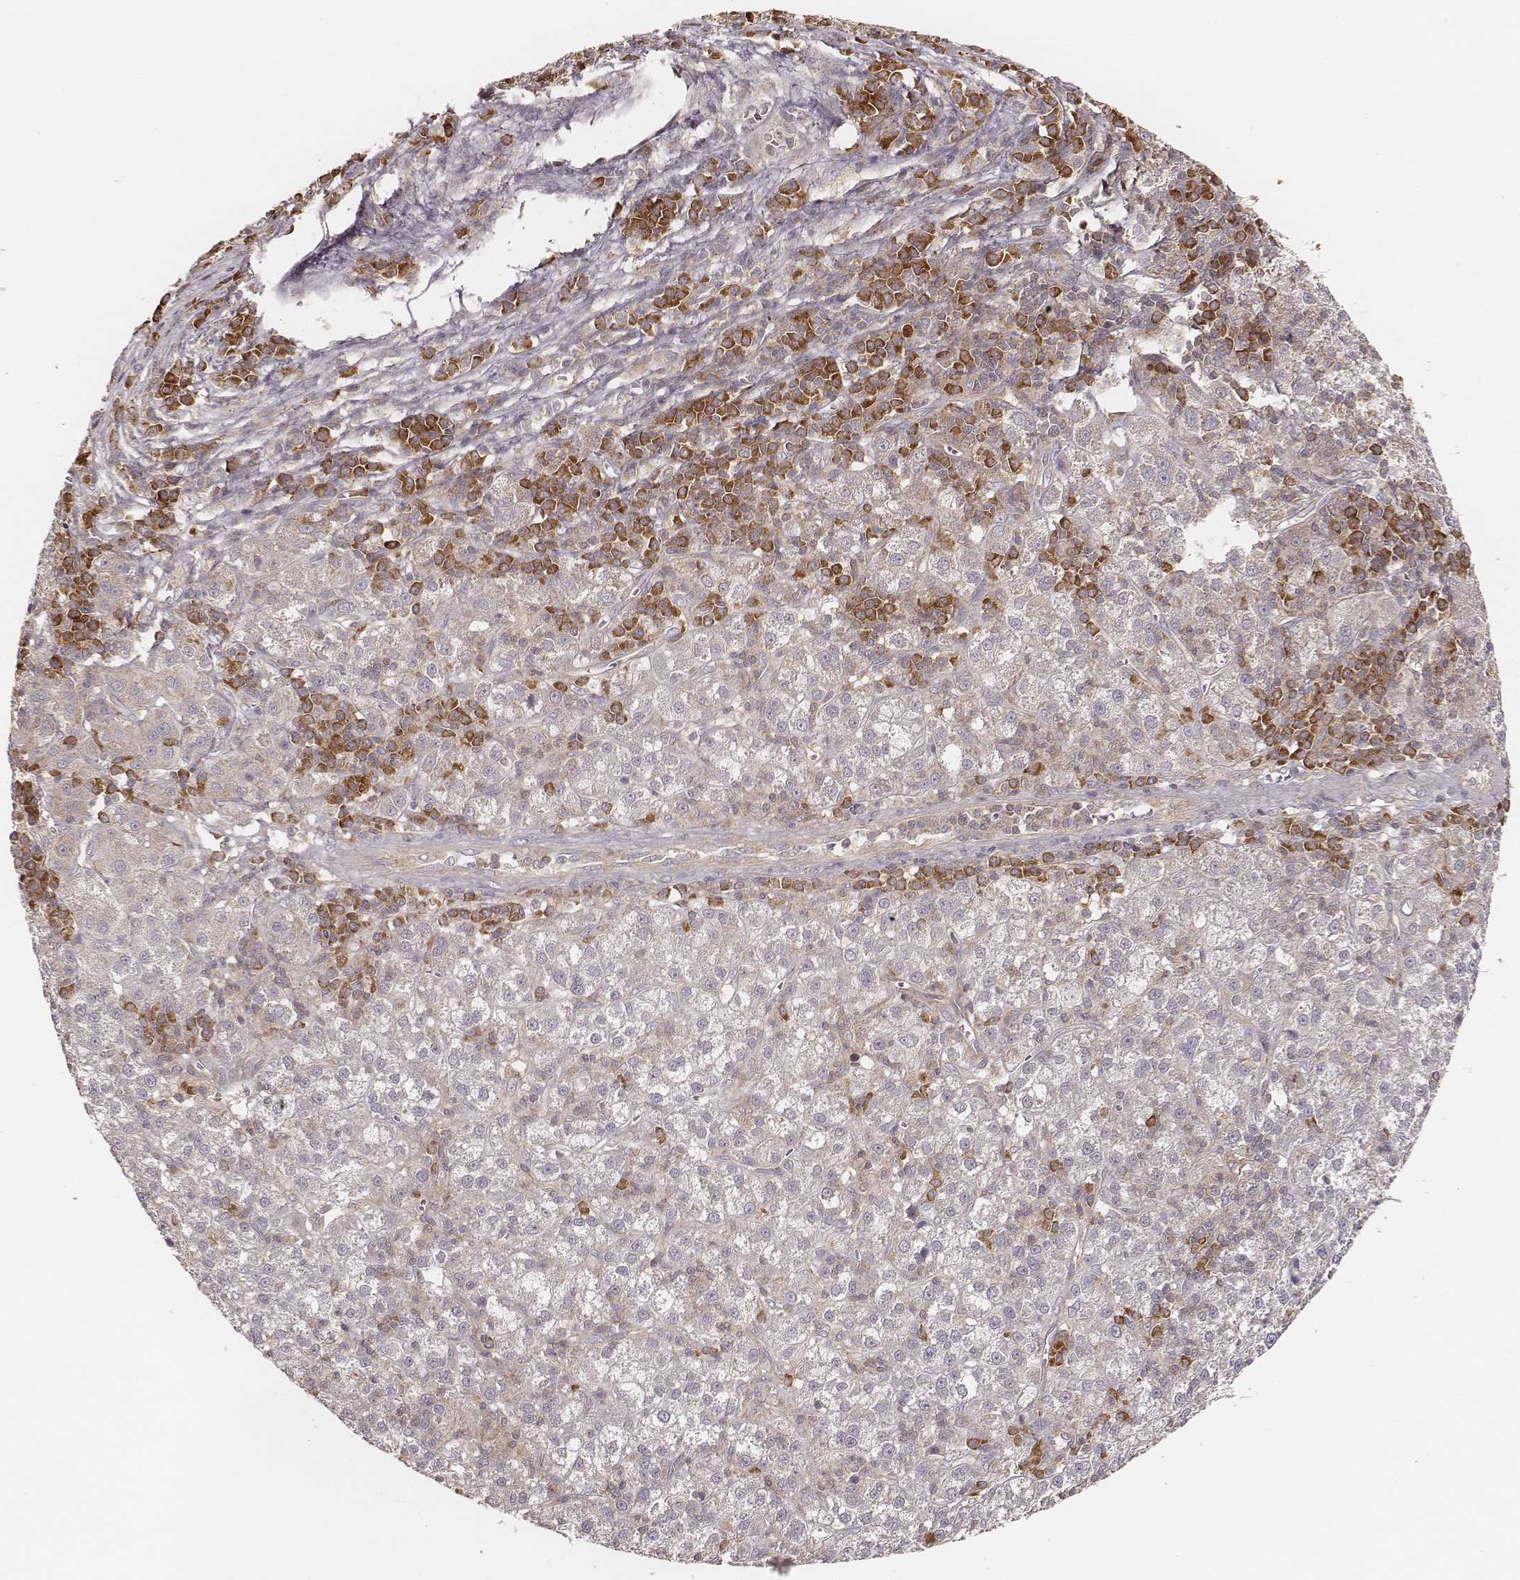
{"staining": {"intensity": "negative", "quantity": "none", "location": "none"}, "tissue": "liver cancer", "cell_type": "Tumor cells", "image_type": "cancer", "snomed": [{"axis": "morphology", "description": "Carcinoma, Hepatocellular, NOS"}, {"axis": "topography", "description": "Liver"}], "caption": "A histopathology image of human hepatocellular carcinoma (liver) is negative for staining in tumor cells. (DAB (3,3'-diaminobenzidine) immunohistochemistry (IHC) visualized using brightfield microscopy, high magnification).", "gene": "CARS1", "patient": {"sex": "female", "age": 60}}